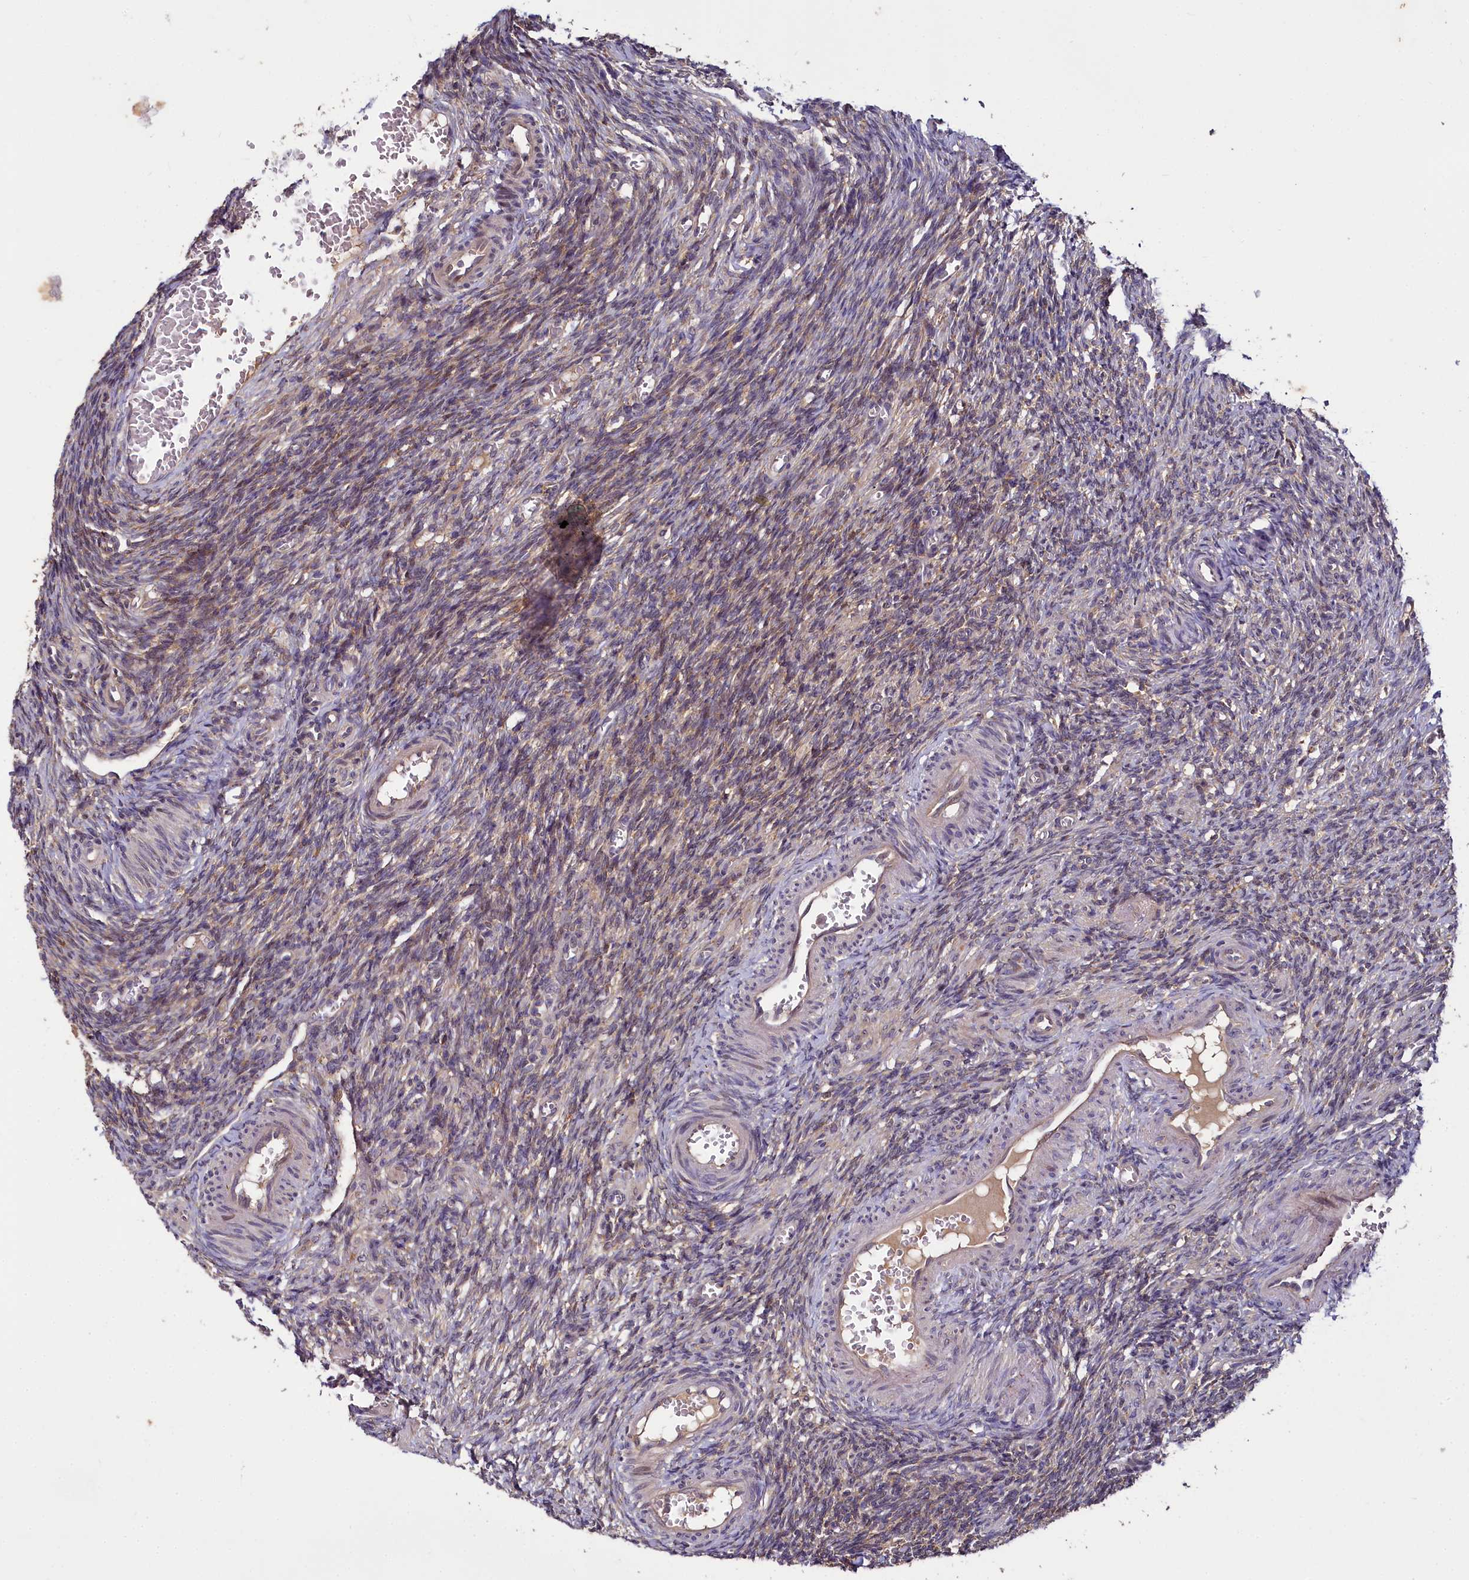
{"staining": {"intensity": "moderate", "quantity": ">75%", "location": "cytoplasmic/membranous"}, "tissue": "ovary", "cell_type": "Follicle cells", "image_type": "normal", "snomed": [{"axis": "morphology", "description": "Normal tissue, NOS"}, {"axis": "topography", "description": "Ovary"}], "caption": "Immunohistochemical staining of benign human ovary displays moderate cytoplasmic/membranous protein staining in approximately >75% of follicle cells.", "gene": "TMEM39A", "patient": {"sex": "female", "age": 27}}